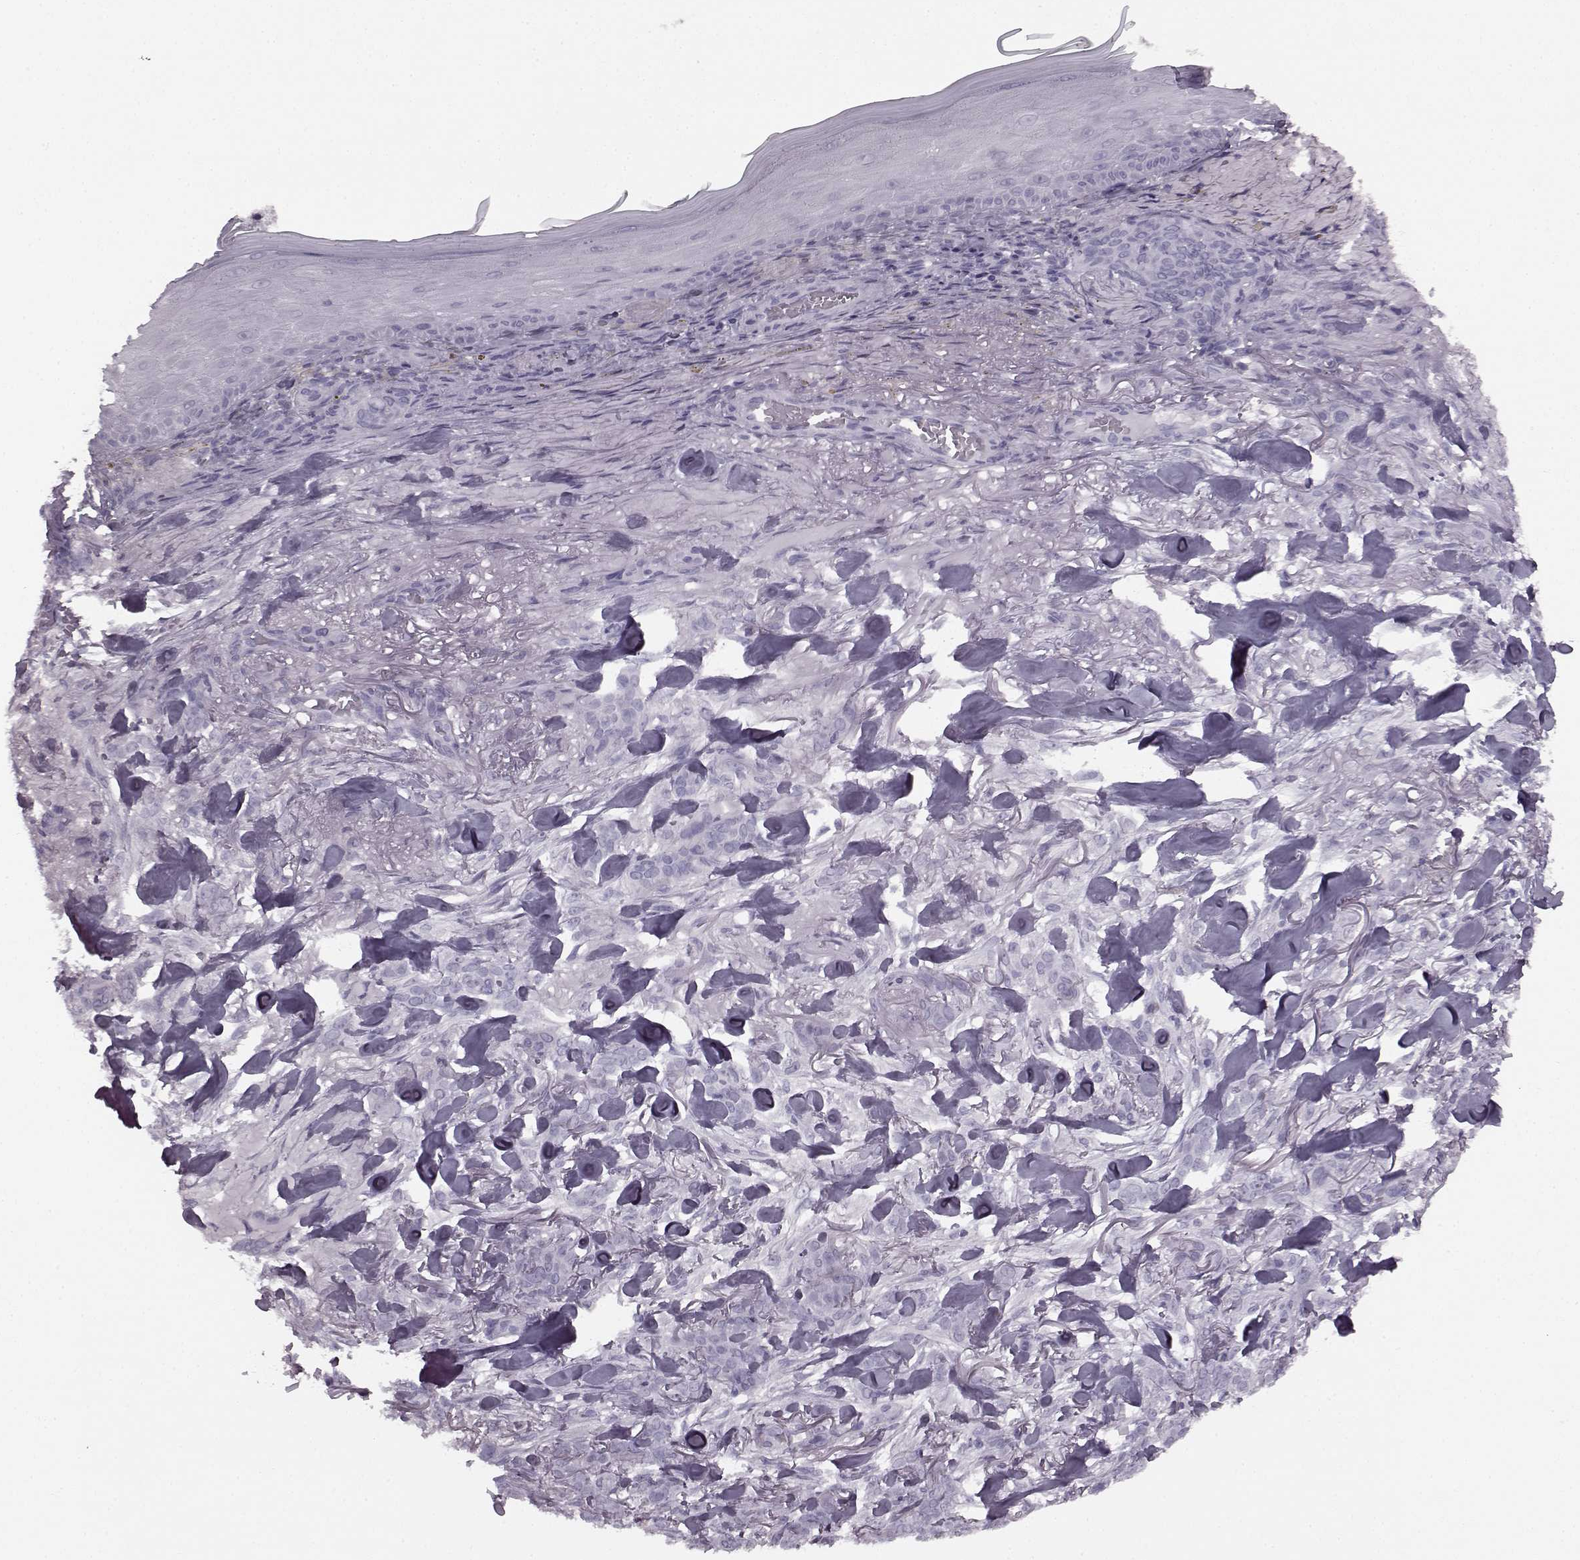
{"staining": {"intensity": "negative", "quantity": "none", "location": "none"}, "tissue": "skin cancer", "cell_type": "Tumor cells", "image_type": "cancer", "snomed": [{"axis": "morphology", "description": "Basal cell carcinoma"}, {"axis": "topography", "description": "Skin"}], "caption": "An immunohistochemistry photomicrograph of skin basal cell carcinoma is shown. There is no staining in tumor cells of skin basal cell carcinoma. (DAB IHC, high magnification).", "gene": "JSRP1", "patient": {"sex": "female", "age": 61}}